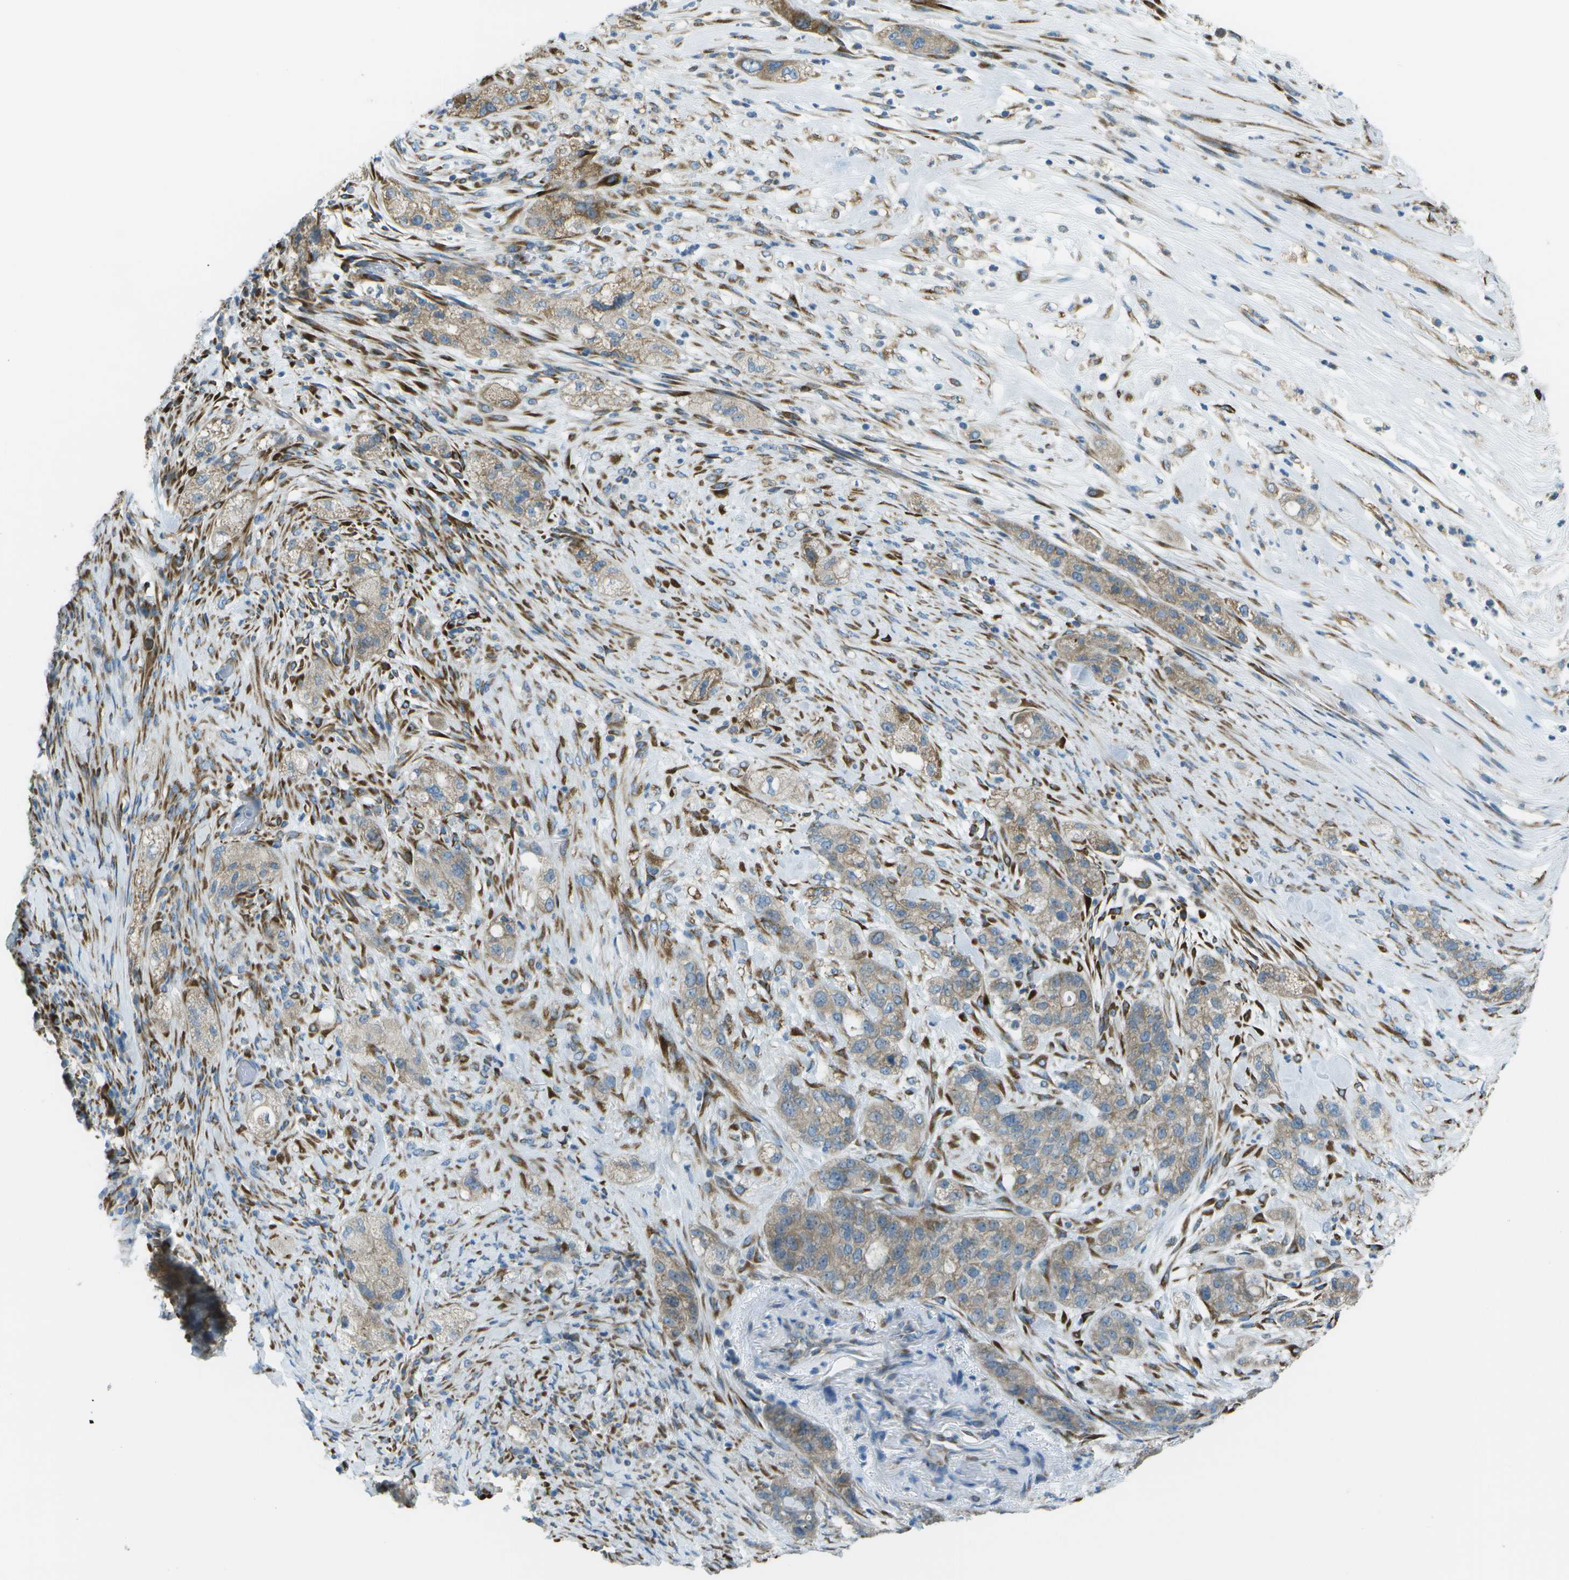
{"staining": {"intensity": "weak", "quantity": ">75%", "location": "cytoplasmic/membranous"}, "tissue": "pancreatic cancer", "cell_type": "Tumor cells", "image_type": "cancer", "snomed": [{"axis": "morphology", "description": "Adenocarcinoma, NOS"}, {"axis": "topography", "description": "Pancreas"}], "caption": "Pancreatic cancer stained with DAB (3,3'-diaminobenzidine) IHC demonstrates low levels of weak cytoplasmic/membranous expression in about >75% of tumor cells.", "gene": "KCTD3", "patient": {"sex": "female", "age": 78}}